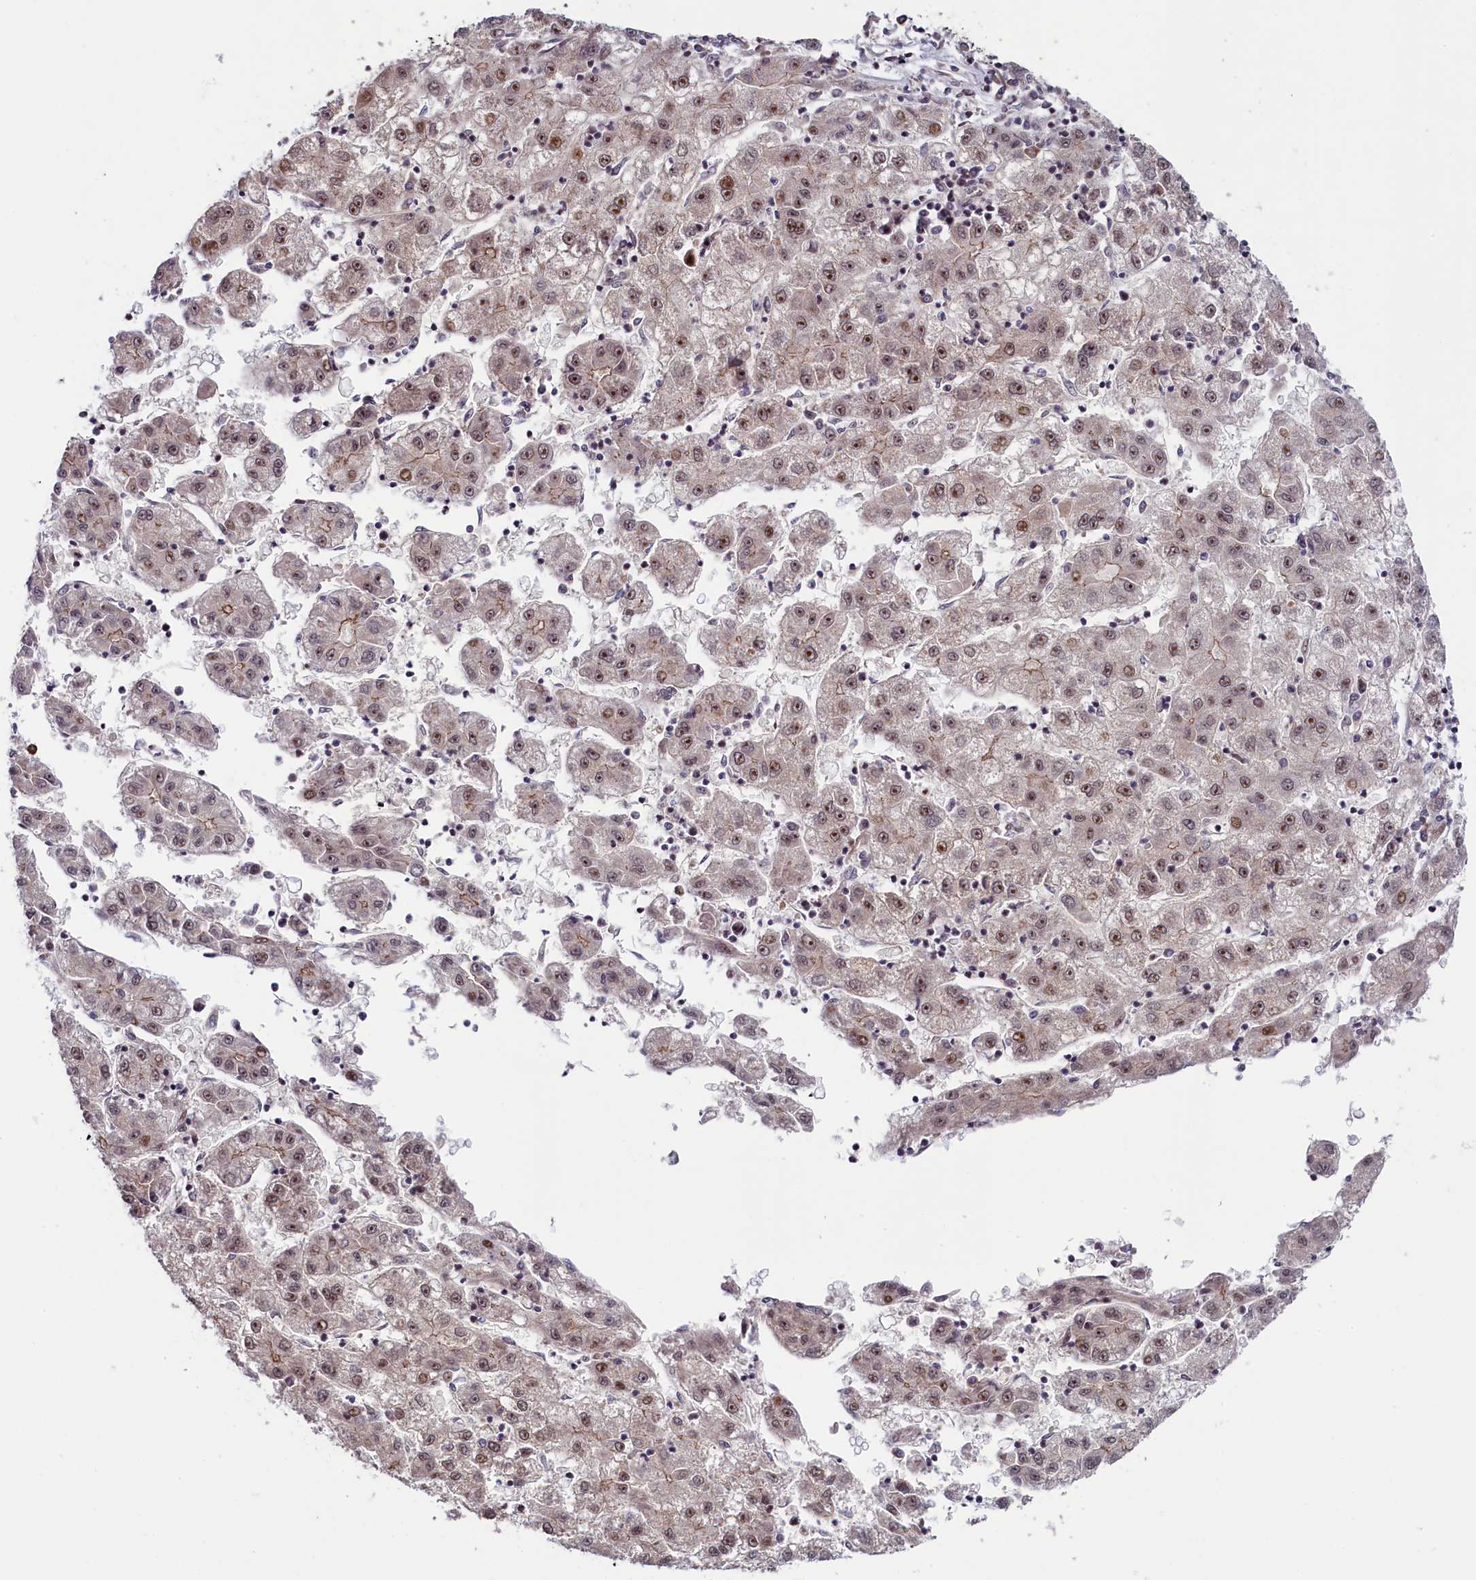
{"staining": {"intensity": "weak", "quantity": ">75%", "location": "nuclear"}, "tissue": "liver cancer", "cell_type": "Tumor cells", "image_type": "cancer", "snomed": [{"axis": "morphology", "description": "Carcinoma, Hepatocellular, NOS"}, {"axis": "topography", "description": "Liver"}], "caption": "Tumor cells display weak nuclear positivity in approximately >75% of cells in hepatocellular carcinoma (liver).", "gene": "LEO1", "patient": {"sex": "male", "age": 72}}